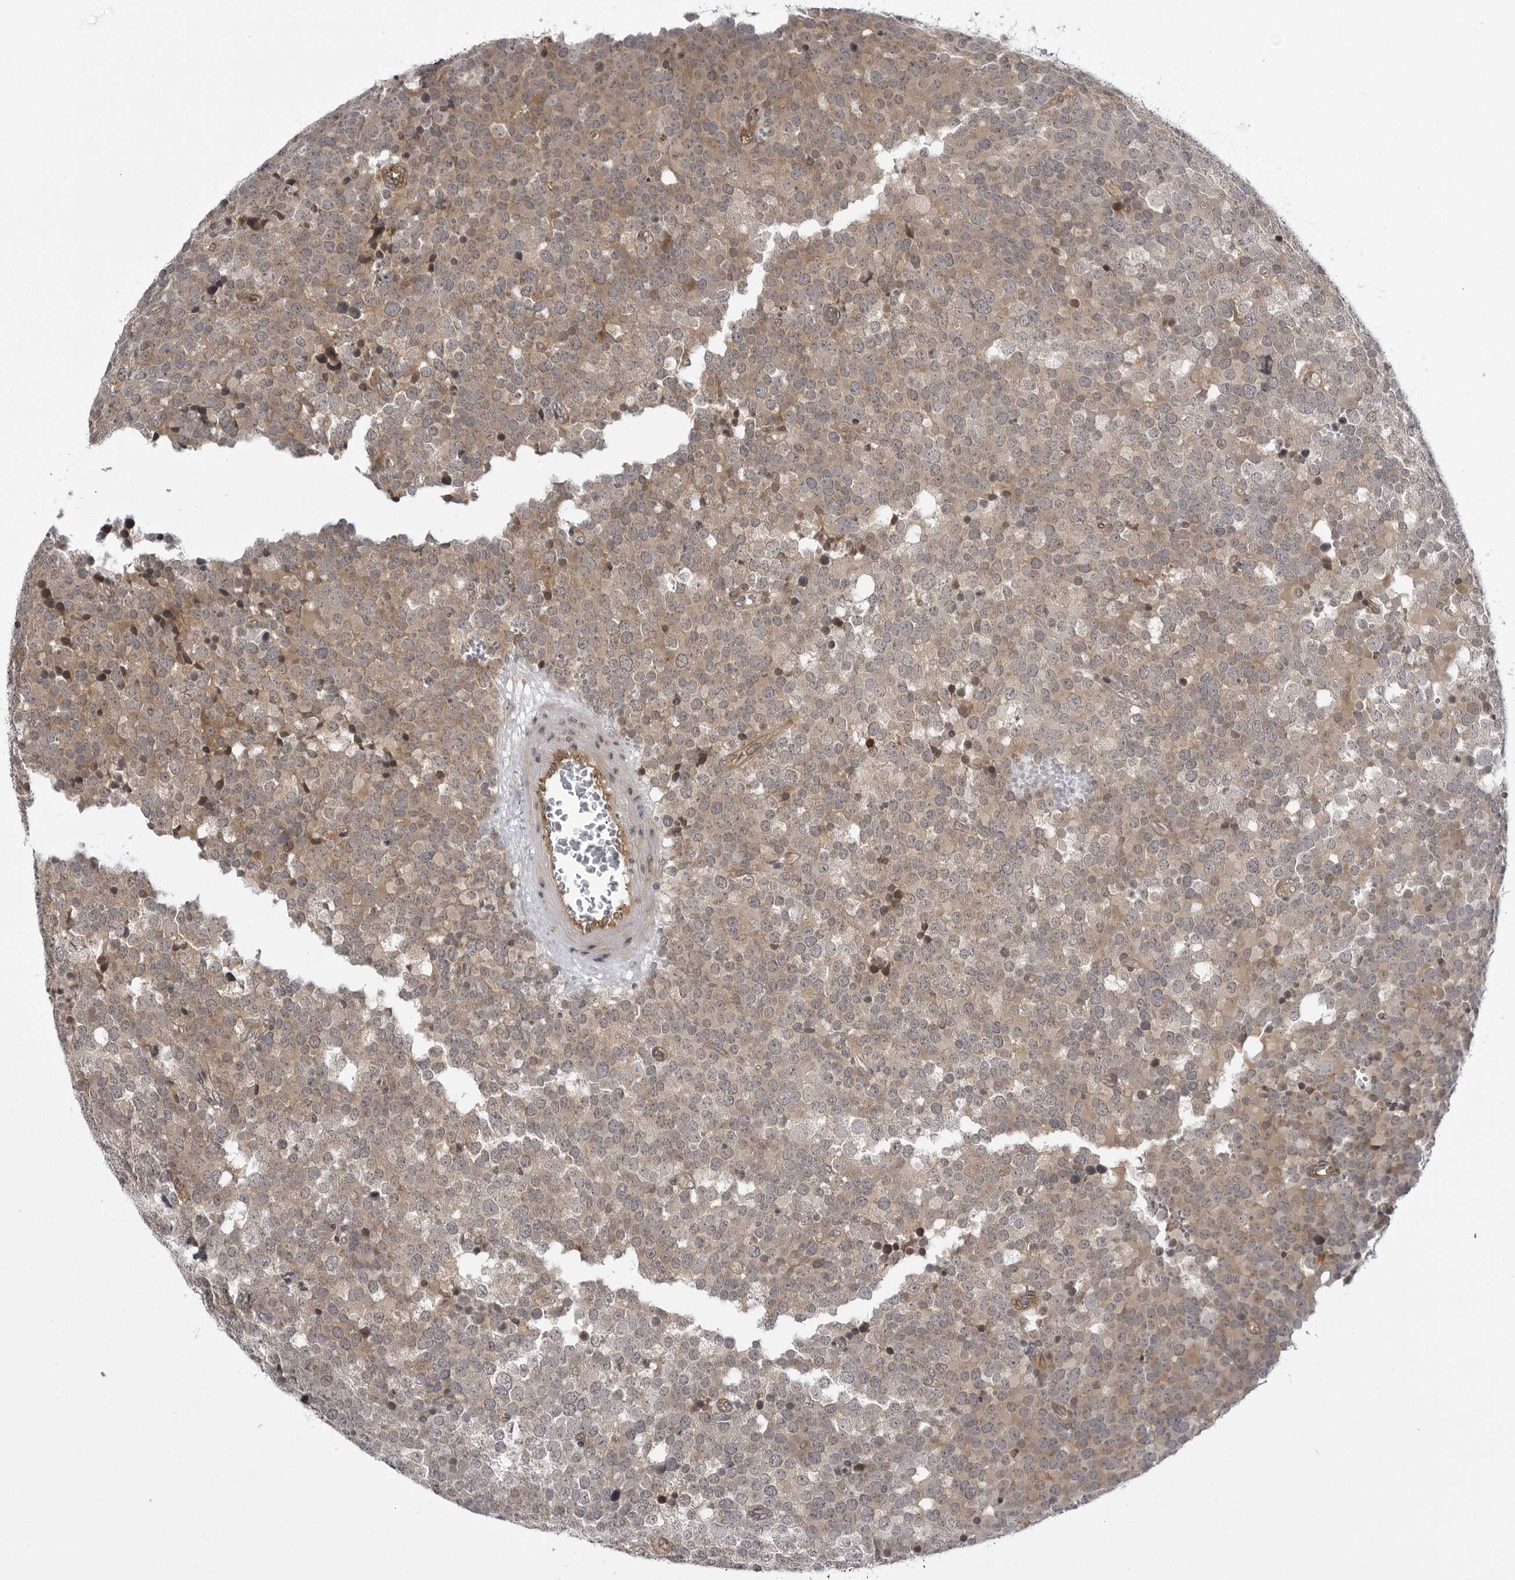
{"staining": {"intensity": "weak", "quantity": ">75%", "location": "cytoplasmic/membranous"}, "tissue": "testis cancer", "cell_type": "Tumor cells", "image_type": "cancer", "snomed": [{"axis": "morphology", "description": "Seminoma, NOS"}, {"axis": "topography", "description": "Testis"}], "caption": "Immunohistochemical staining of human testis cancer displays weak cytoplasmic/membranous protein positivity in about >75% of tumor cells.", "gene": "USP43", "patient": {"sex": "male", "age": 71}}